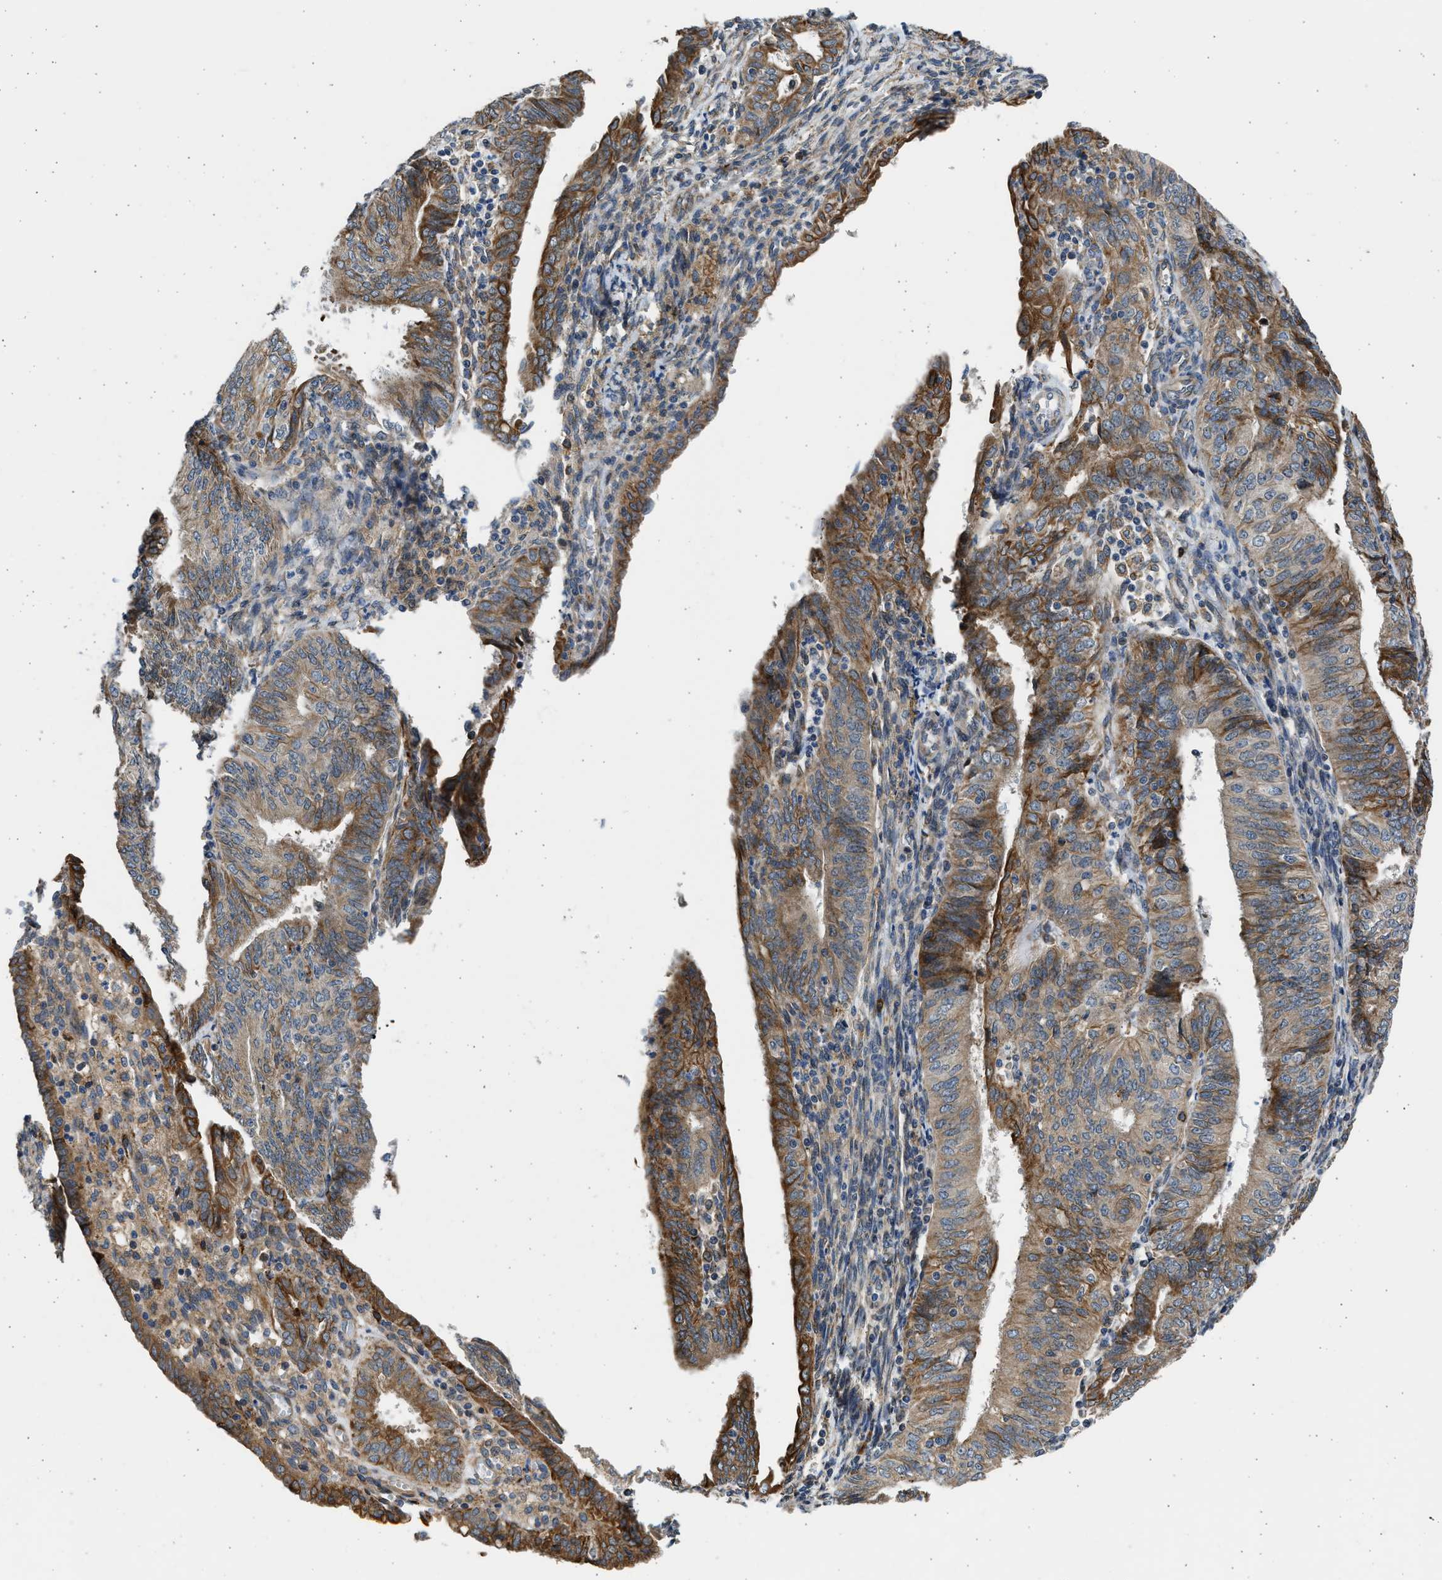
{"staining": {"intensity": "moderate", "quantity": ">75%", "location": "cytoplasmic/membranous"}, "tissue": "endometrial cancer", "cell_type": "Tumor cells", "image_type": "cancer", "snomed": [{"axis": "morphology", "description": "Adenocarcinoma, NOS"}, {"axis": "topography", "description": "Endometrium"}], "caption": "There is medium levels of moderate cytoplasmic/membranous positivity in tumor cells of endometrial cancer, as demonstrated by immunohistochemical staining (brown color).", "gene": "PLD2", "patient": {"sex": "female", "age": 58}}